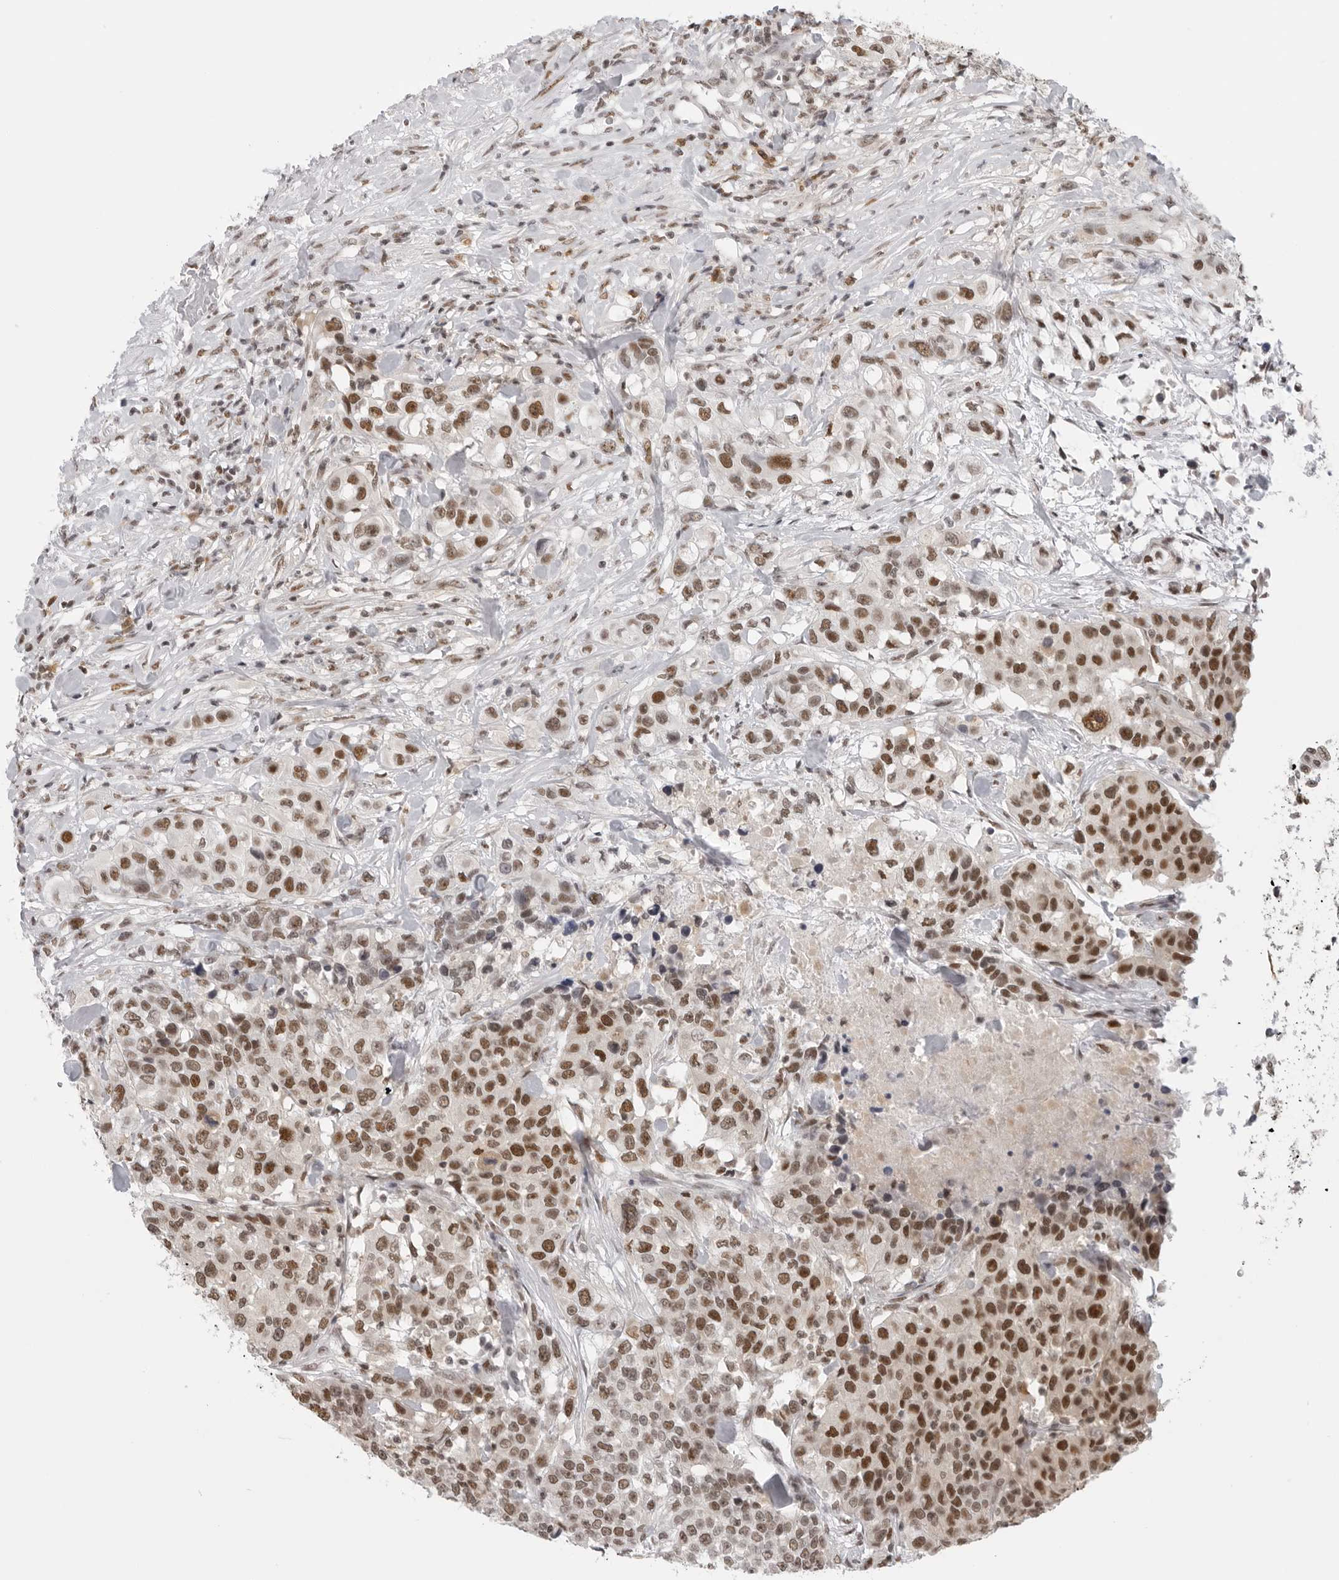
{"staining": {"intensity": "moderate", "quantity": ">75%", "location": "nuclear"}, "tissue": "urothelial cancer", "cell_type": "Tumor cells", "image_type": "cancer", "snomed": [{"axis": "morphology", "description": "Urothelial carcinoma, High grade"}, {"axis": "topography", "description": "Urinary bladder"}], "caption": "Immunohistochemistry micrograph of urothelial carcinoma (high-grade) stained for a protein (brown), which exhibits medium levels of moderate nuclear staining in approximately >75% of tumor cells.", "gene": "RPA2", "patient": {"sex": "female", "age": 80}}